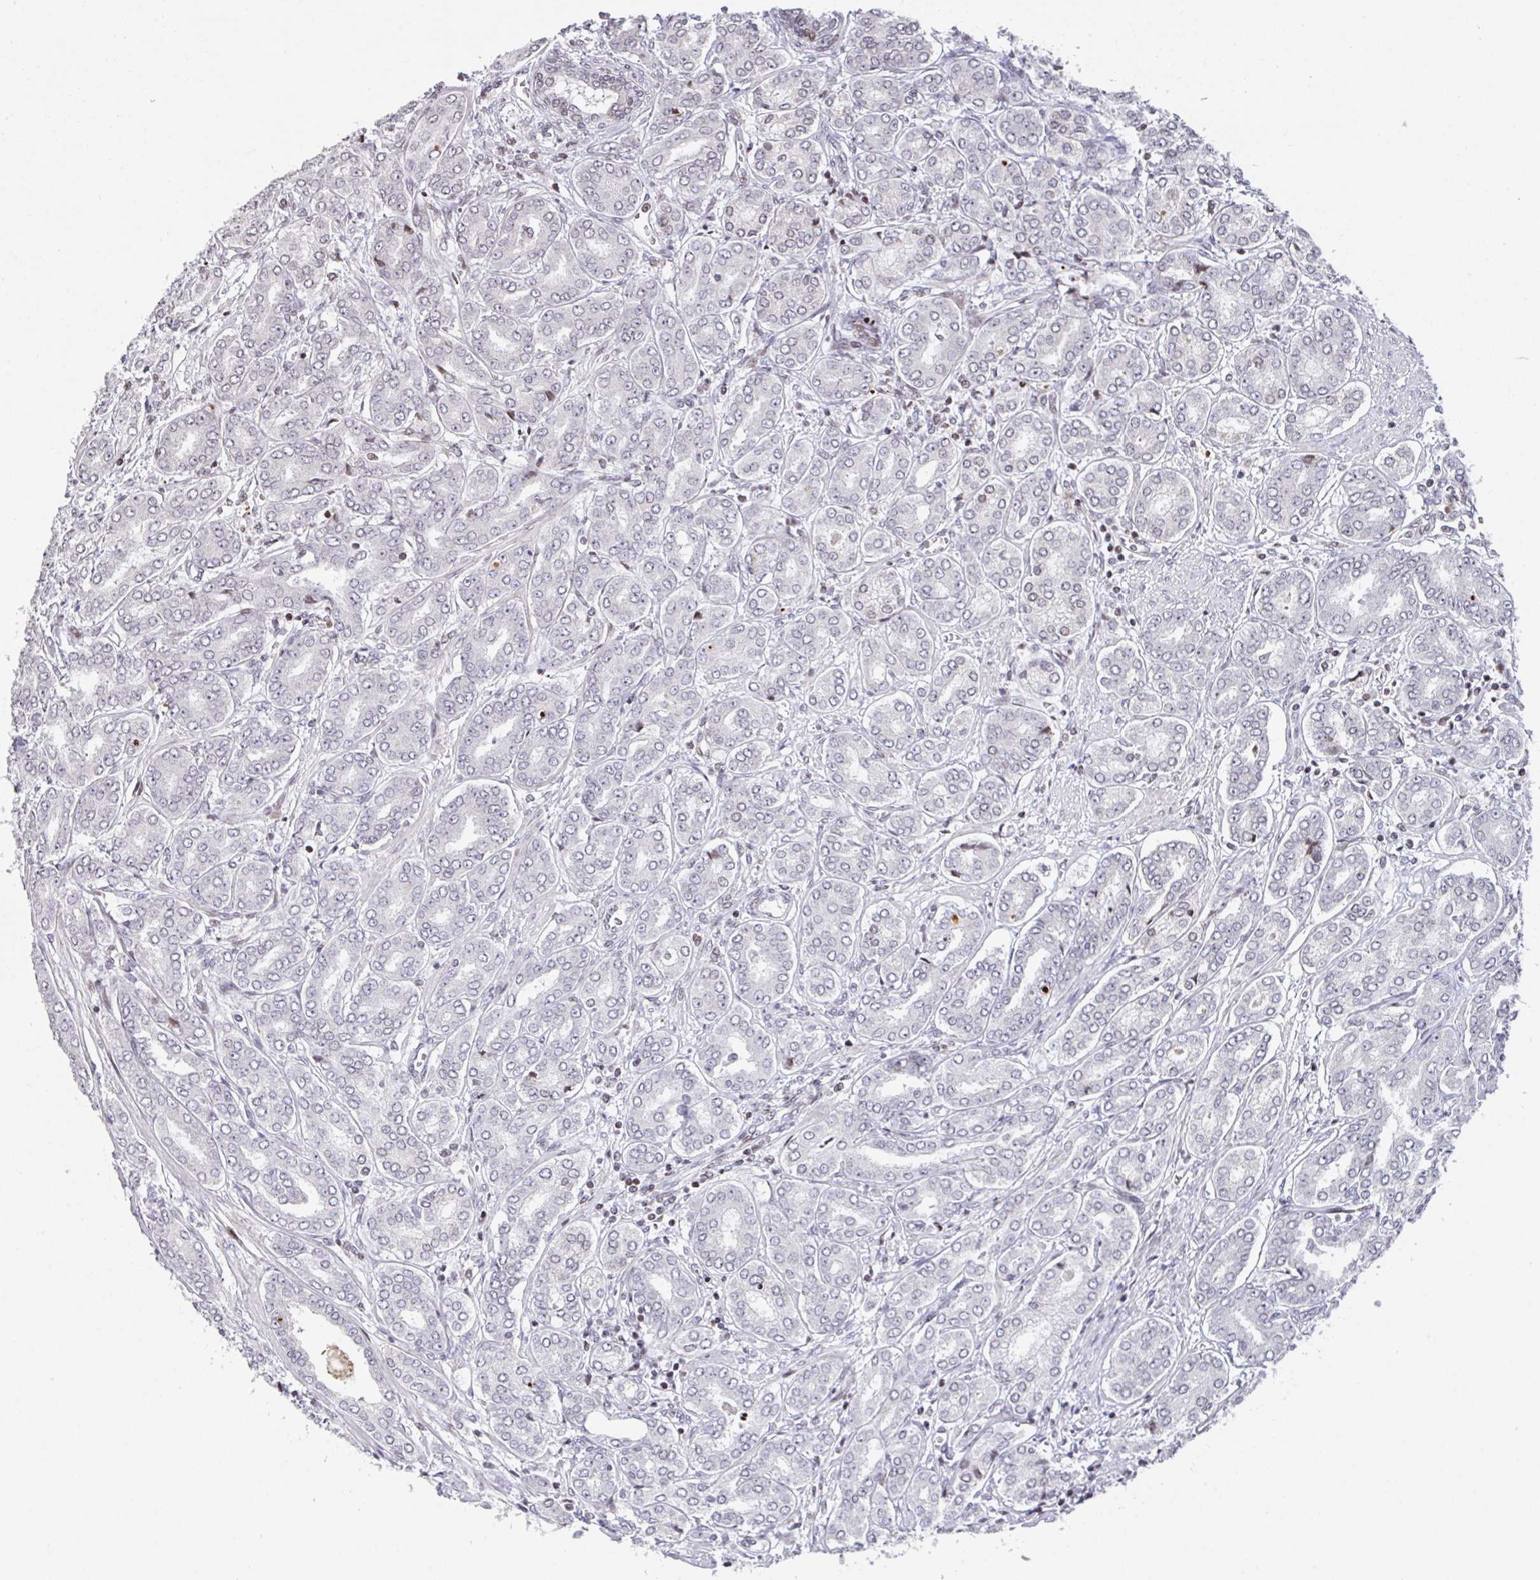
{"staining": {"intensity": "negative", "quantity": "none", "location": "none"}, "tissue": "prostate cancer", "cell_type": "Tumor cells", "image_type": "cancer", "snomed": [{"axis": "morphology", "description": "Adenocarcinoma, High grade"}, {"axis": "topography", "description": "Prostate"}], "caption": "Tumor cells show no significant protein positivity in prostate cancer (high-grade adenocarcinoma).", "gene": "PCDHB8", "patient": {"sex": "male", "age": 72}}